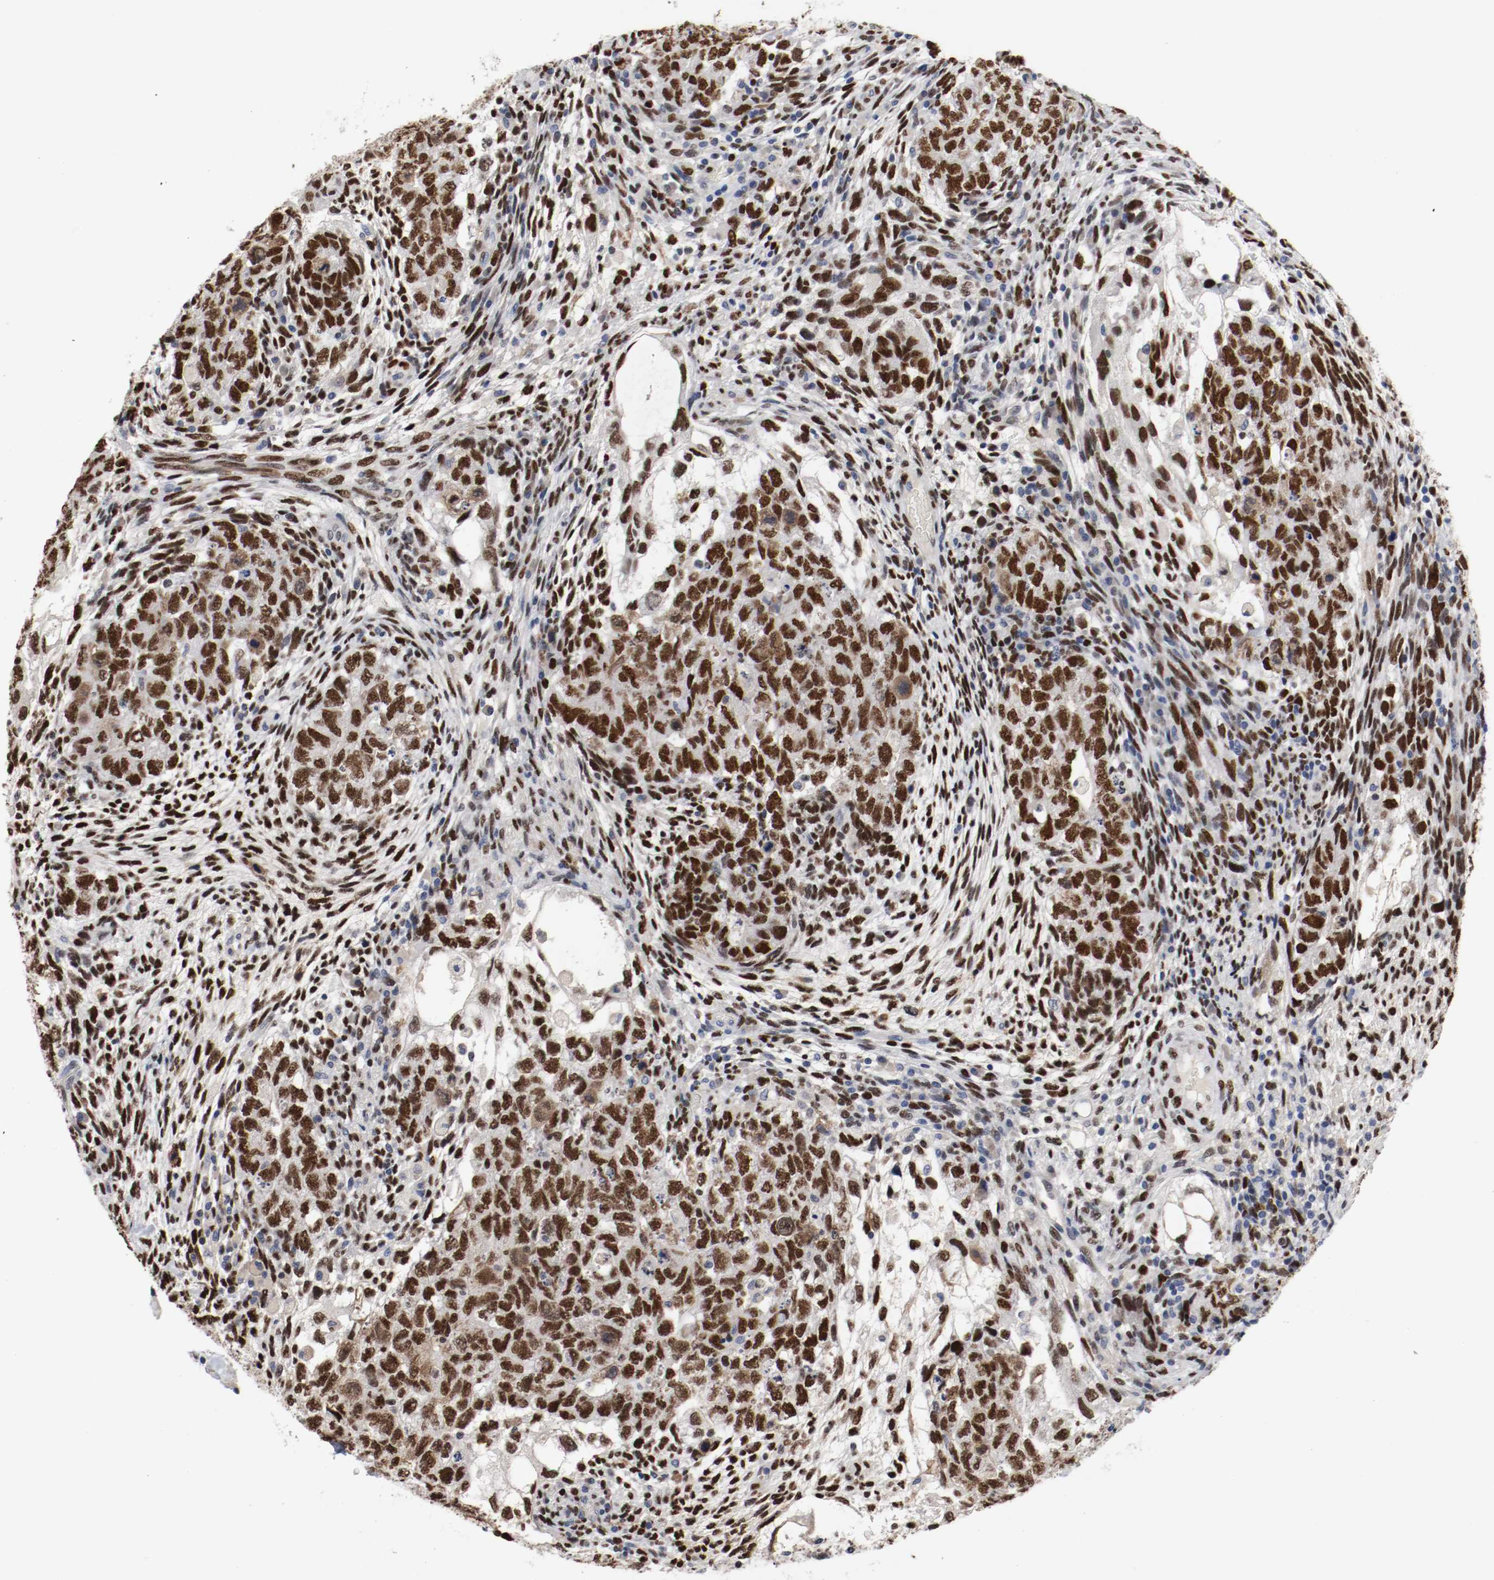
{"staining": {"intensity": "strong", "quantity": ">75%", "location": "nuclear"}, "tissue": "testis cancer", "cell_type": "Tumor cells", "image_type": "cancer", "snomed": [{"axis": "morphology", "description": "Normal tissue, NOS"}, {"axis": "morphology", "description": "Carcinoma, Embryonal, NOS"}, {"axis": "topography", "description": "Testis"}], "caption": "Immunohistochemistry (IHC) image of neoplastic tissue: human testis cancer (embryonal carcinoma) stained using IHC demonstrates high levels of strong protein expression localized specifically in the nuclear of tumor cells, appearing as a nuclear brown color.", "gene": "MCM6", "patient": {"sex": "male", "age": 36}}